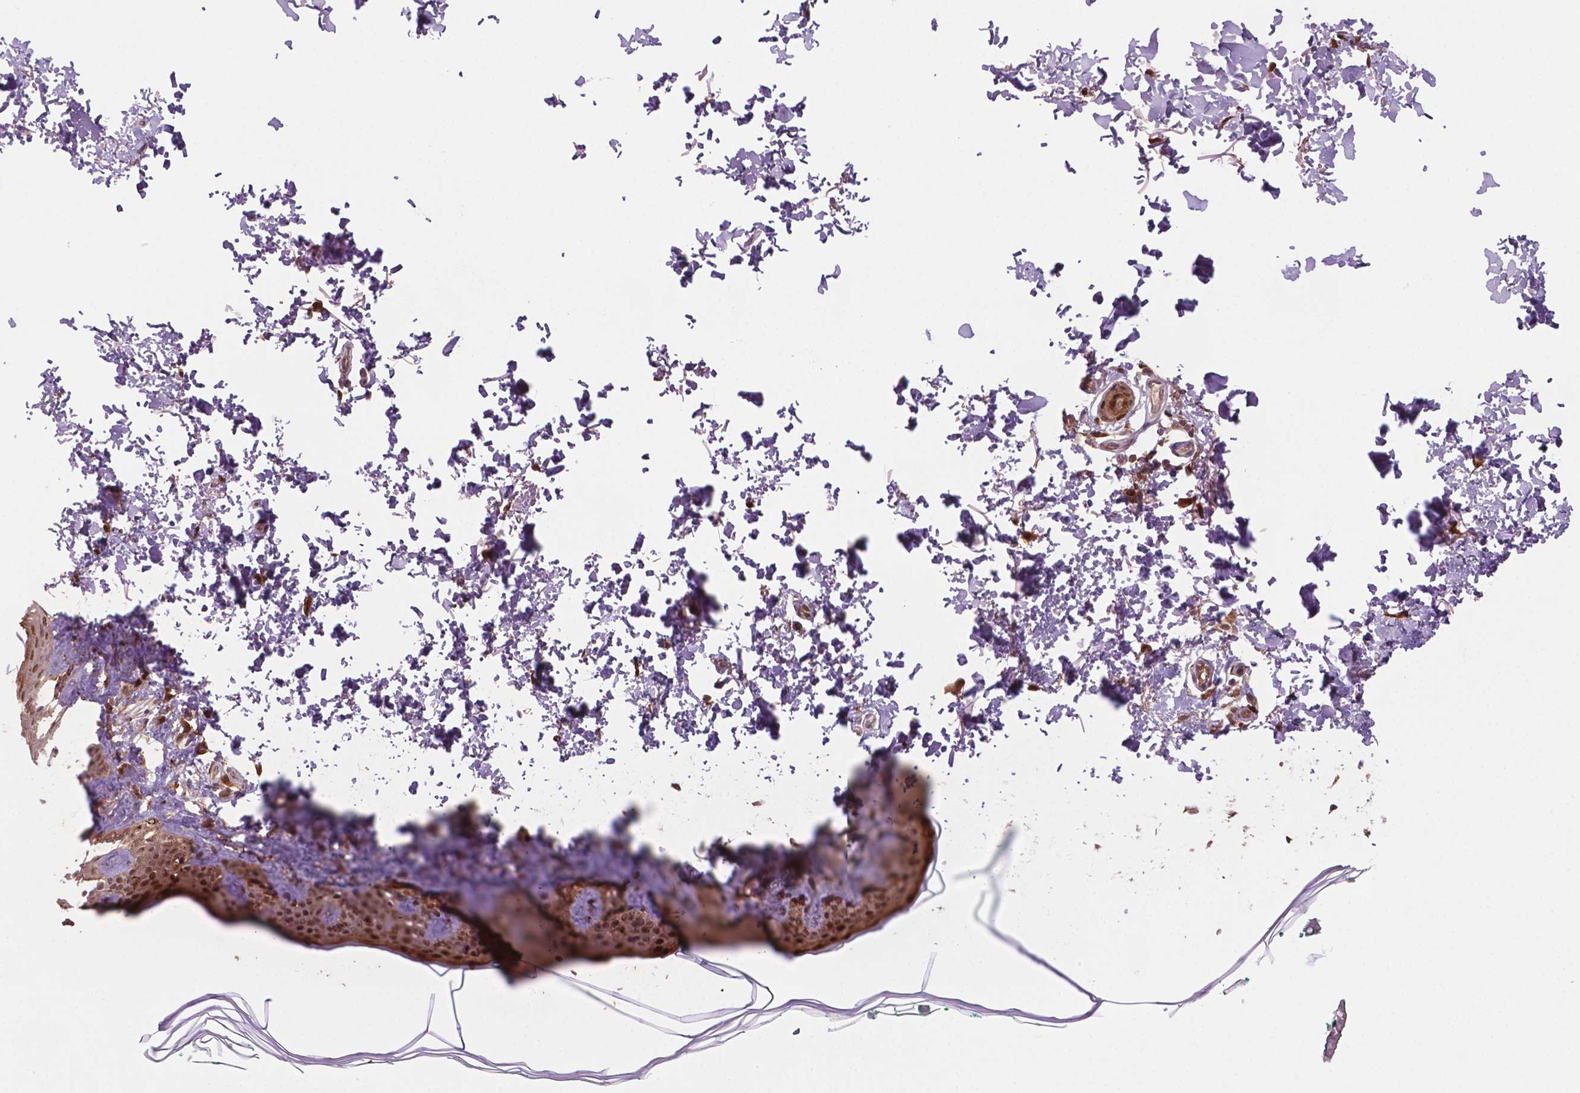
{"staining": {"intensity": "moderate", "quantity": ">75%", "location": "cytoplasmic/membranous,nuclear"}, "tissue": "skin", "cell_type": "Fibroblasts", "image_type": "normal", "snomed": [{"axis": "morphology", "description": "Normal tissue, NOS"}, {"axis": "topography", "description": "Skin"}, {"axis": "topography", "description": "Peripheral nerve tissue"}], "caption": "Immunohistochemical staining of unremarkable human skin demonstrates moderate cytoplasmic/membranous,nuclear protein staining in about >75% of fibroblasts. (Brightfield microscopy of DAB IHC at high magnification).", "gene": "PLIN3", "patient": {"sex": "female", "age": 45}}